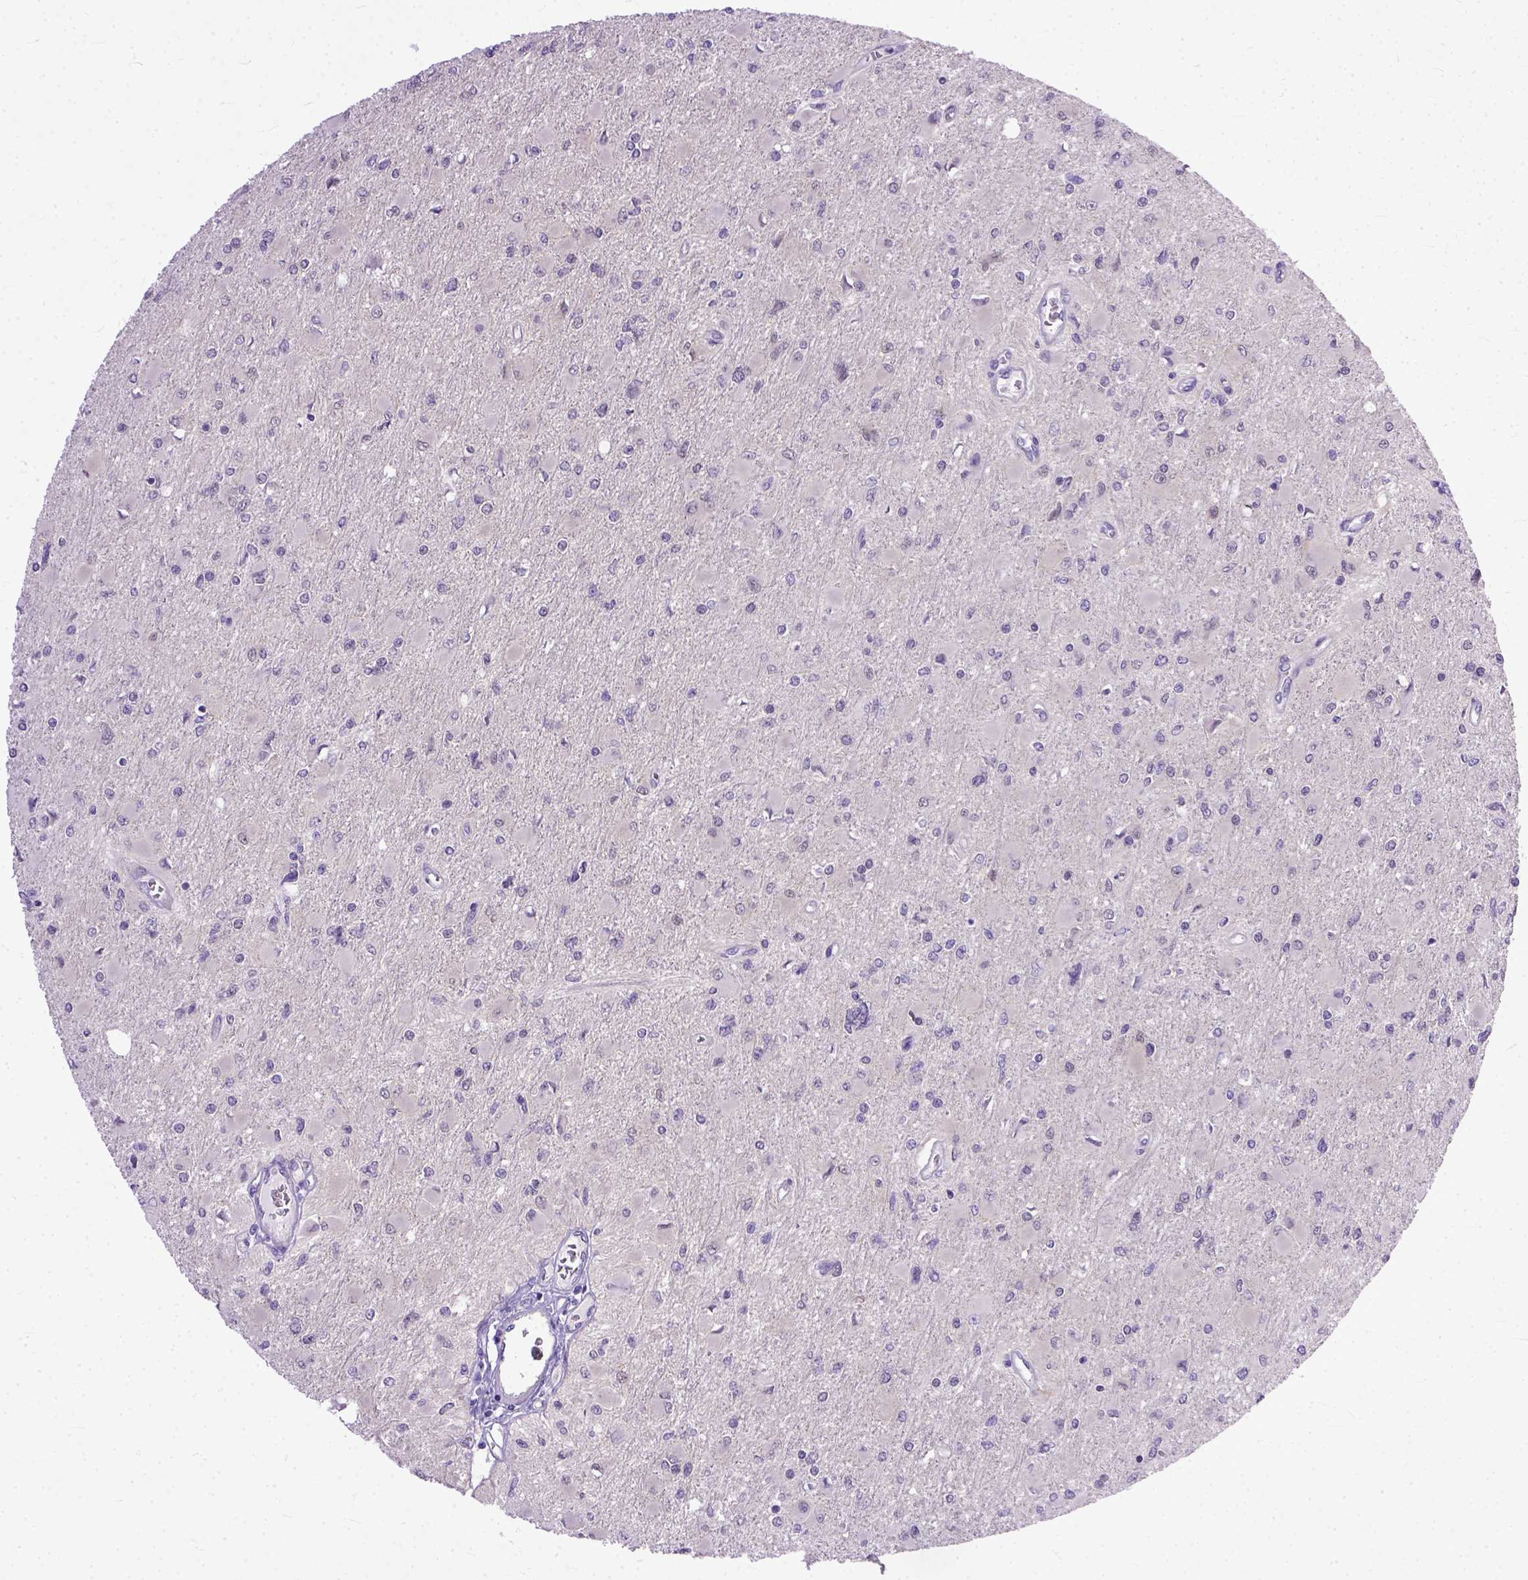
{"staining": {"intensity": "negative", "quantity": "none", "location": "none"}, "tissue": "glioma", "cell_type": "Tumor cells", "image_type": "cancer", "snomed": [{"axis": "morphology", "description": "Glioma, malignant, High grade"}, {"axis": "topography", "description": "Cerebral cortex"}], "caption": "Immunohistochemistry histopathology image of neoplastic tissue: high-grade glioma (malignant) stained with DAB (3,3'-diaminobenzidine) displays no significant protein positivity in tumor cells.", "gene": "TCEAL7", "patient": {"sex": "female", "age": 36}}